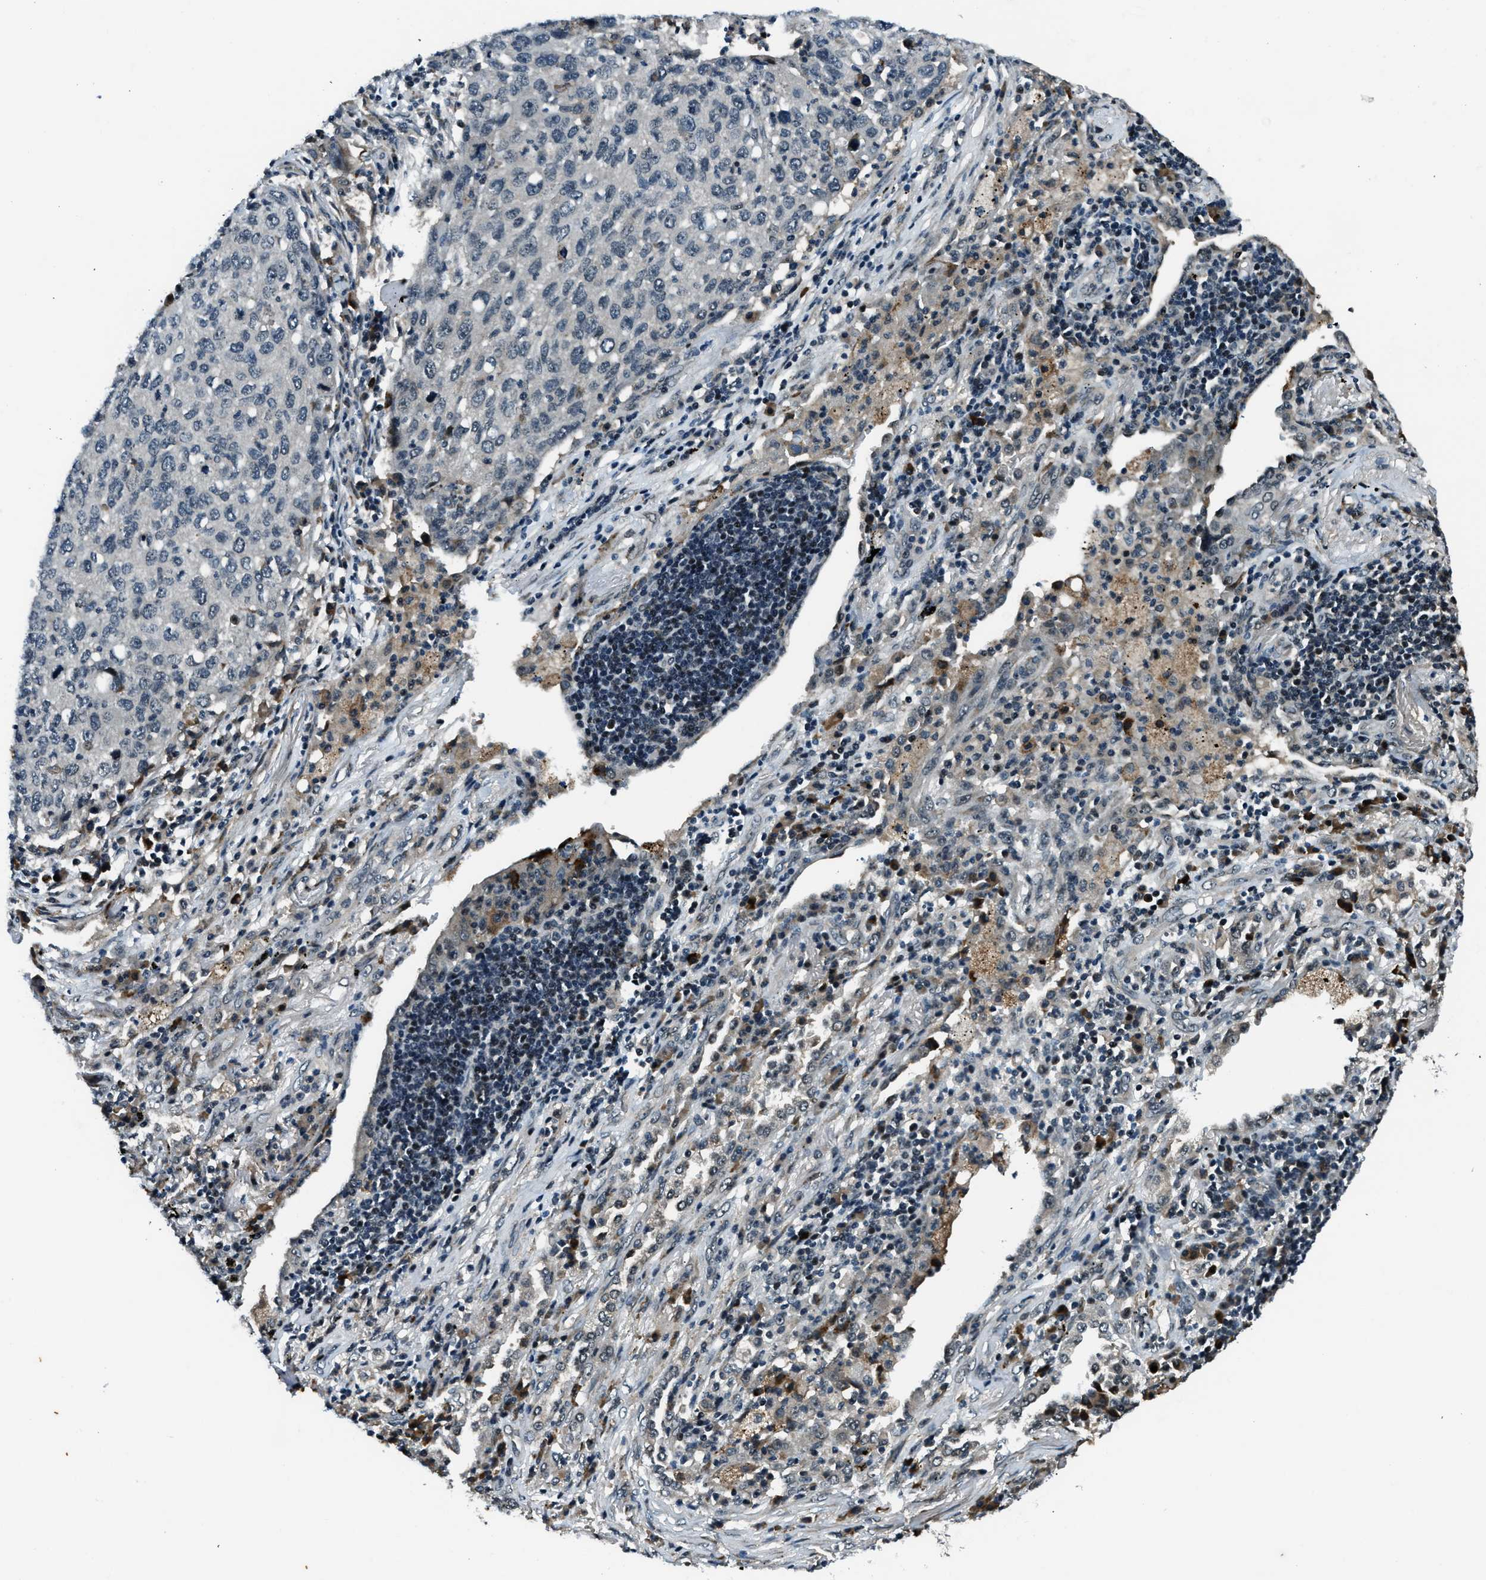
{"staining": {"intensity": "negative", "quantity": "none", "location": "none"}, "tissue": "lung cancer", "cell_type": "Tumor cells", "image_type": "cancer", "snomed": [{"axis": "morphology", "description": "Squamous cell carcinoma, NOS"}, {"axis": "topography", "description": "Lung"}], "caption": "High power microscopy histopathology image of an immunohistochemistry histopathology image of lung cancer (squamous cell carcinoma), revealing no significant expression in tumor cells.", "gene": "ACTL9", "patient": {"sex": "female", "age": 63}}